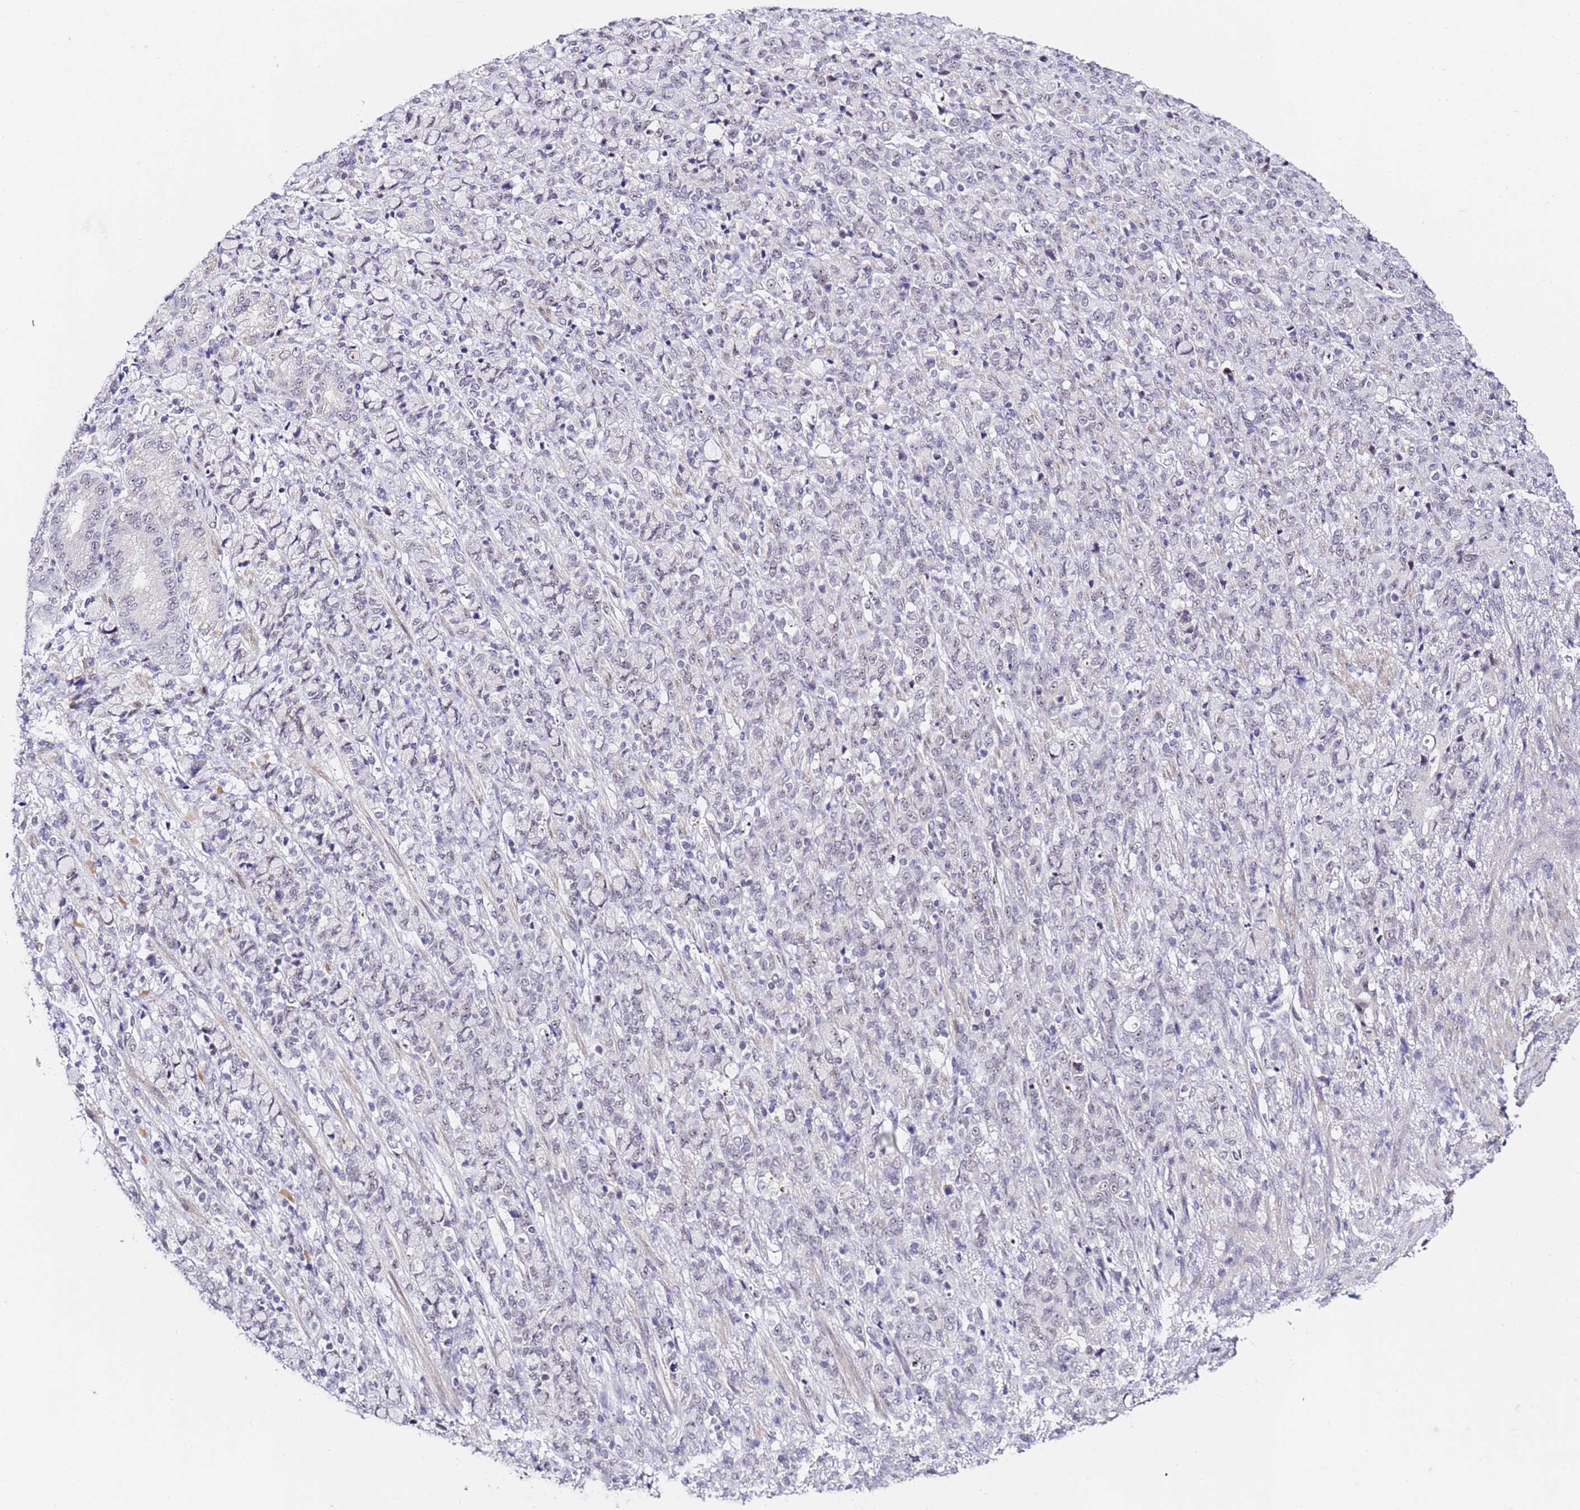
{"staining": {"intensity": "negative", "quantity": "none", "location": "none"}, "tissue": "stomach cancer", "cell_type": "Tumor cells", "image_type": "cancer", "snomed": [{"axis": "morphology", "description": "Normal tissue, NOS"}, {"axis": "morphology", "description": "Adenocarcinoma, NOS"}, {"axis": "topography", "description": "Stomach"}], "caption": "The image demonstrates no staining of tumor cells in stomach cancer (adenocarcinoma).", "gene": "LSM3", "patient": {"sex": "female", "age": 79}}